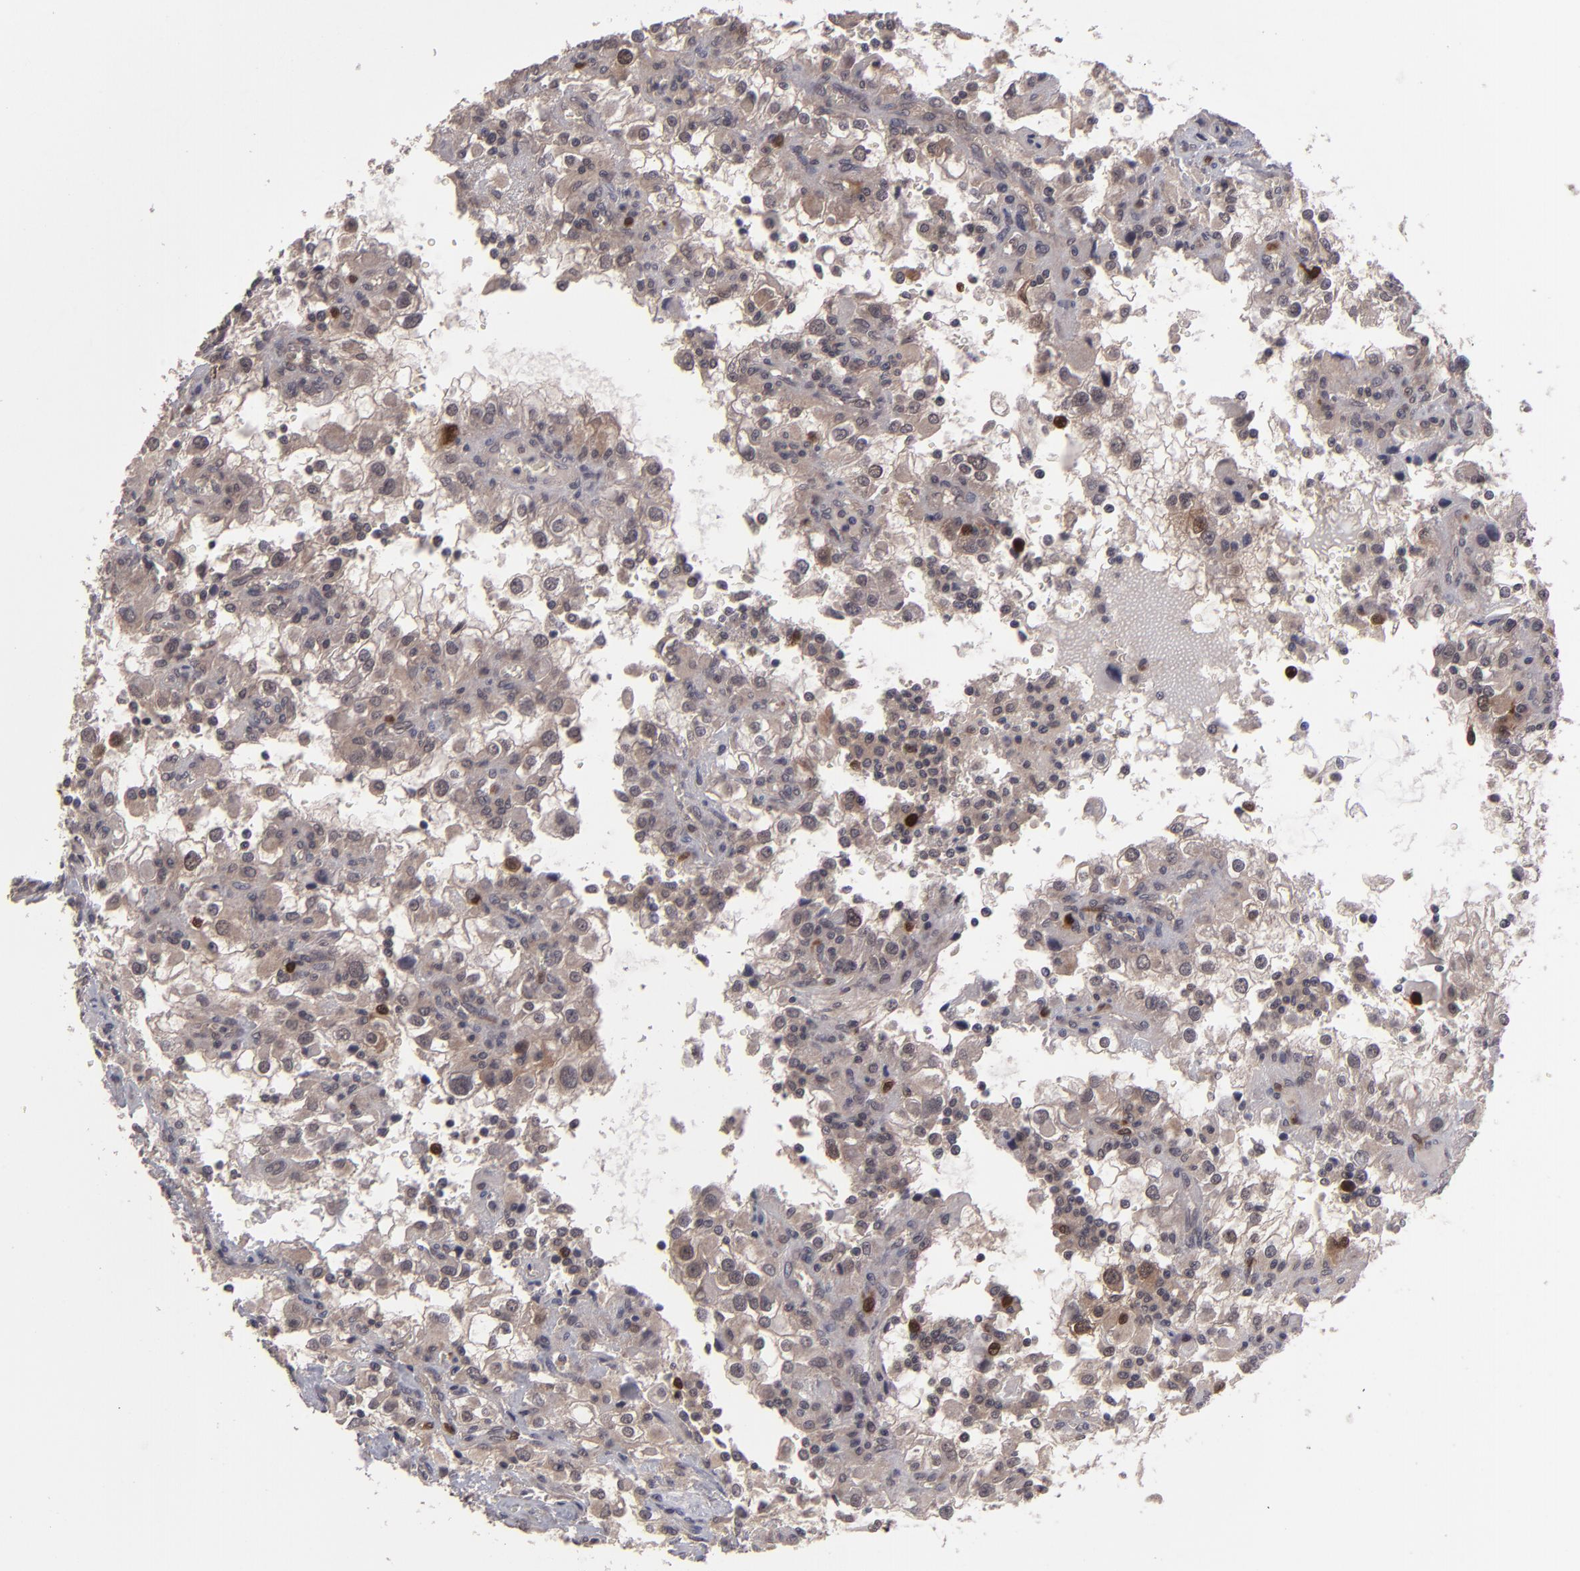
{"staining": {"intensity": "moderate", "quantity": ">75%", "location": "cytoplasmic/membranous"}, "tissue": "renal cancer", "cell_type": "Tumor cells", "image_type": "cancer", "snomed": [{"axis": "morphology", "description": "Adenocarcinoma, NOS"}, {"axis": "topography", "description": "Kidney"}], "caption": "Protein staining of renal cancer (adenocarcinoma) tissue exhibits moderate cytoplasmic/membranous expression in approximately >75% of tumor cells.", "gene": "TYMS", "patient": {"sex": "female", "age": 52}}